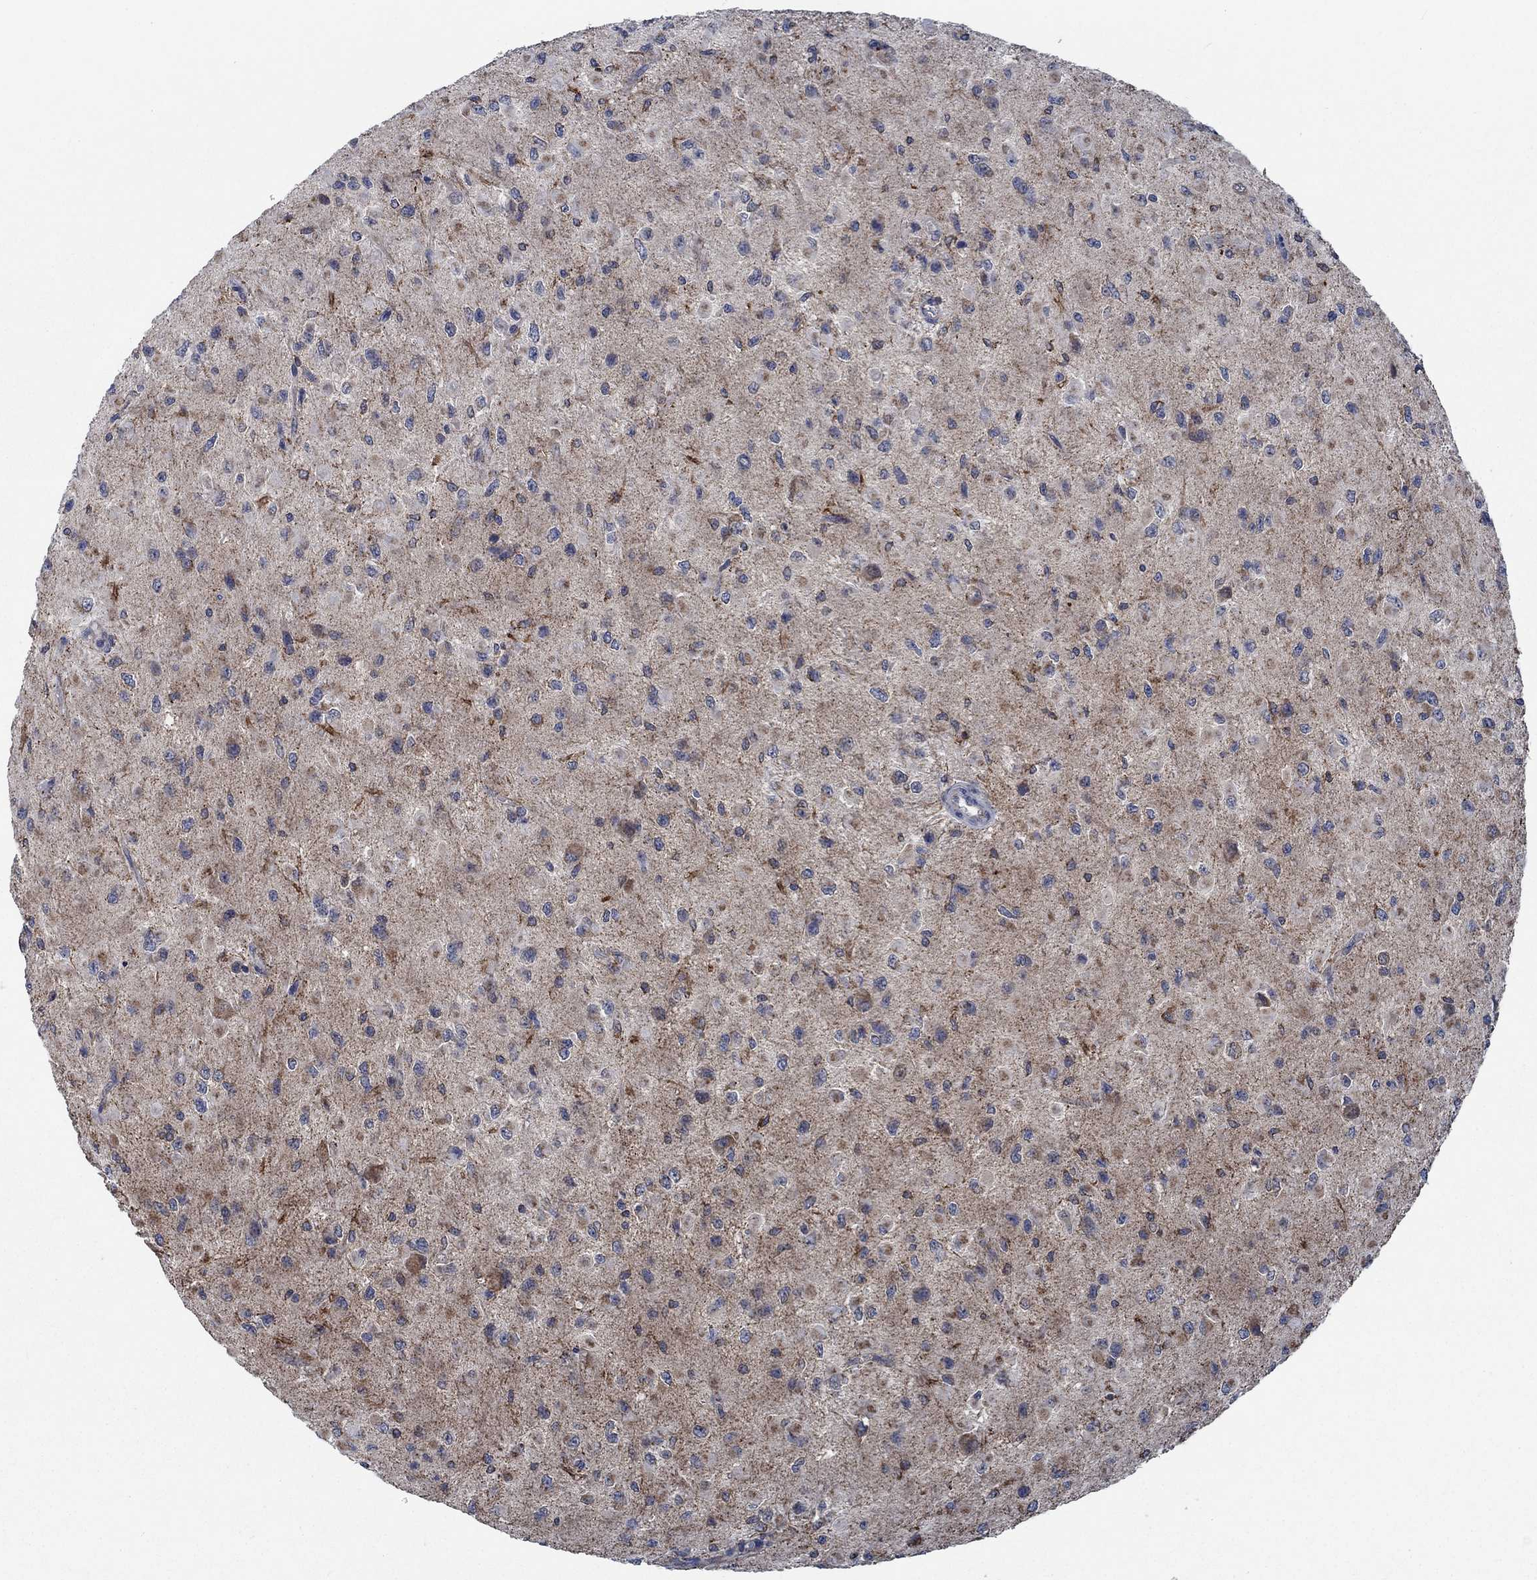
{"staining": {"intensity": "weak", "quantity": "<25%", "location": "cytoplasmic/membranous"}, "tissue": "glioma", "cell_type": "Tumor cells", "image_type": "cancer", "snomed": [{"axis": "morphology", "description": "Glioma, malignant, High grade"}, {"axis": "topography", "description": "Cerebral cortex"}], "caption": "Immunohistochemistry (IHC) photomicrograph of human glioma stained for a protein (brown), which displays no staining in tumor cells.", "gene": "STXBP6", "patient": {"sex": "male", "age": 35}}